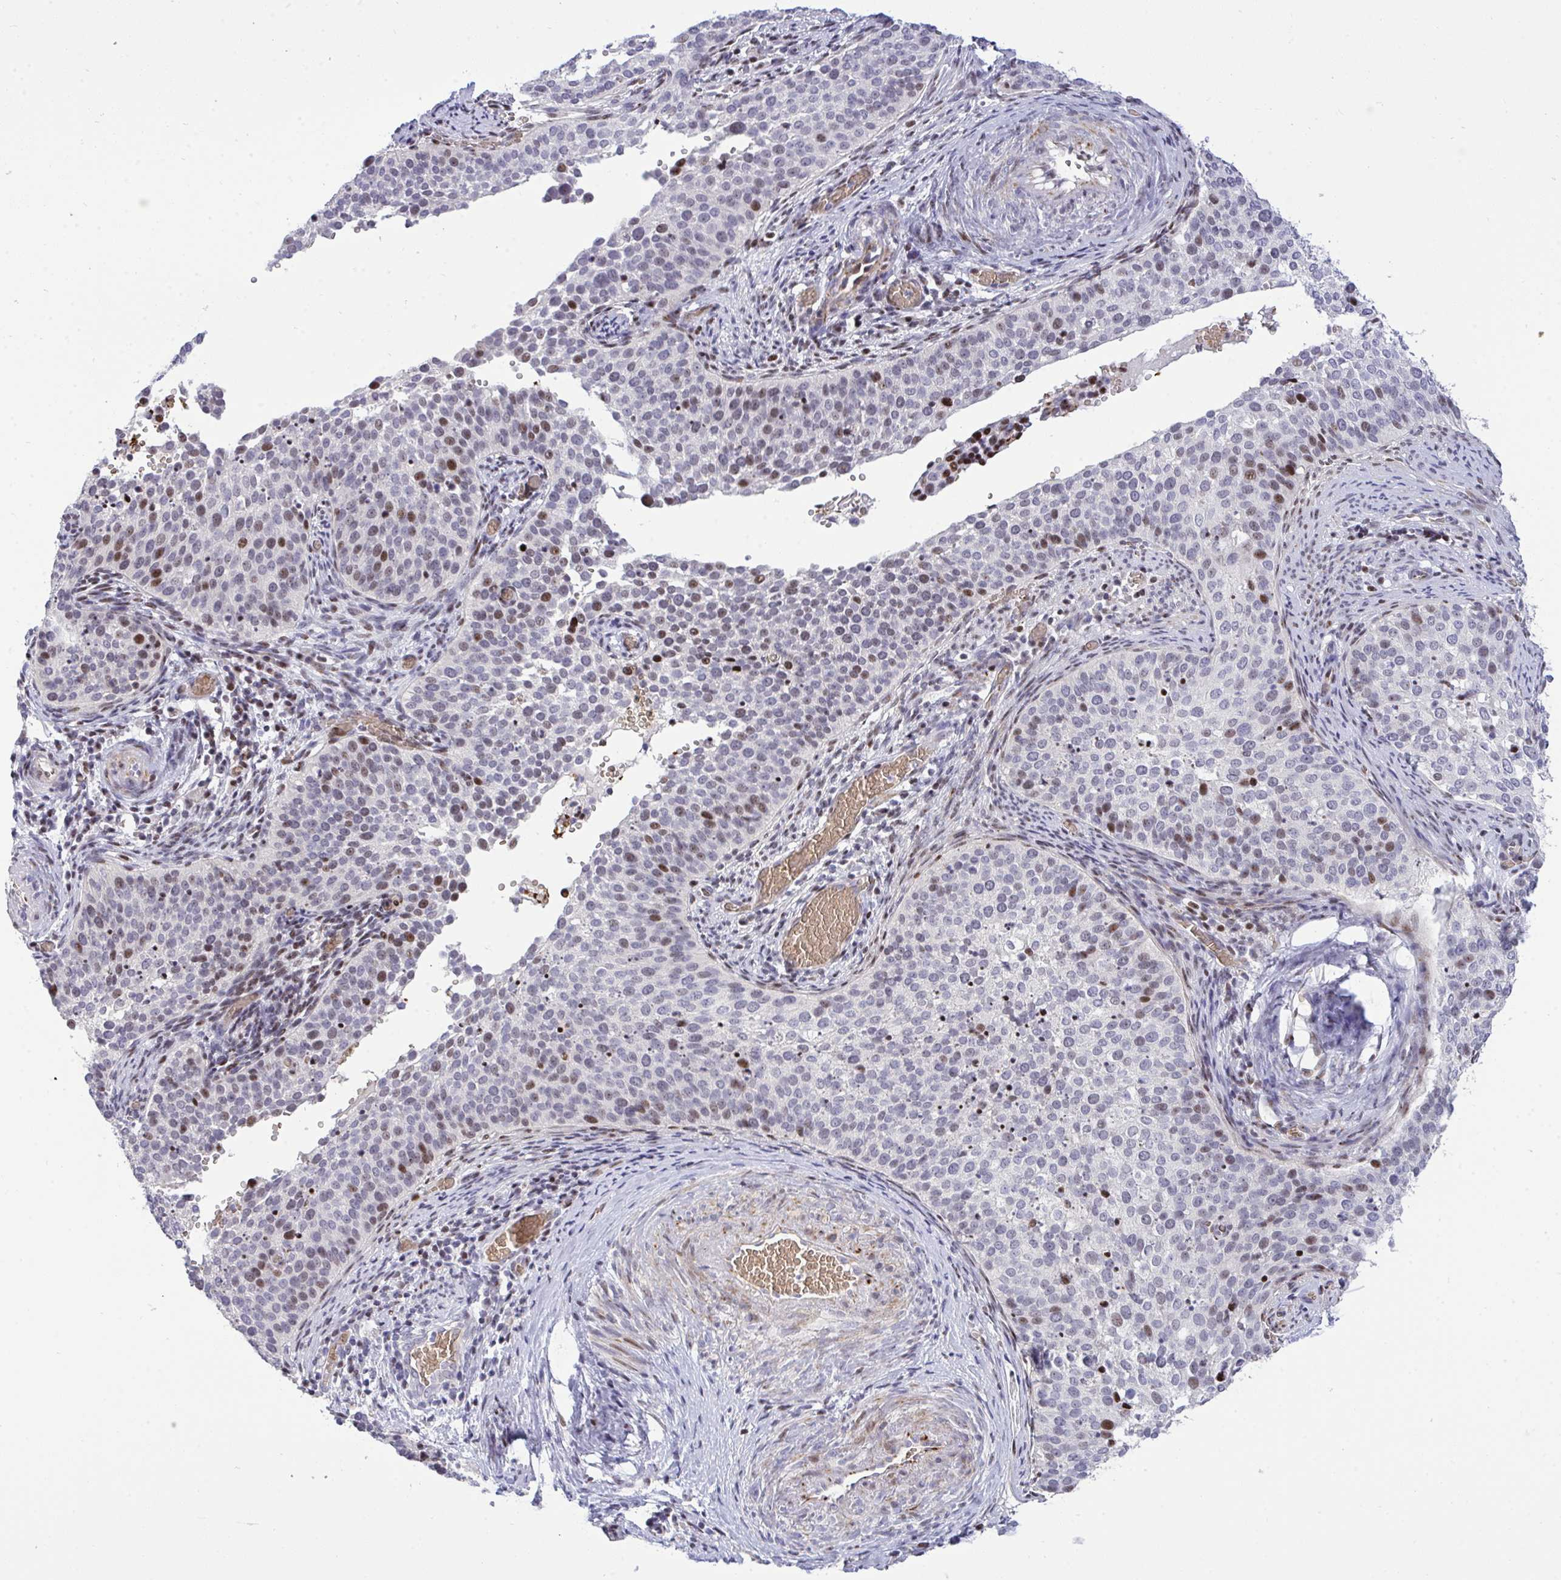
{"staining": {"intensity": "moderate", "quantity": "<25%", "location": "nuclear"}, "tissue": "cervical cancer", "cell_type": "Tumor cells", "image_type": "cancer", "snomed": [{"axis": "morphology", "description": "Squamous cell carcinoma, NOS"}, {"axis": "topography", "description": "Cervix"}], "caption": "This histopathology image displays cervical squamous cell carcinoma stained with IHC to label a protein in brown. The nuclear of tumor cells show moderate positivity for the protein. Nuclei are counter-stained blue.", "gene": "PLPPR3", "patient": {"sex": "female", "age": 44}}